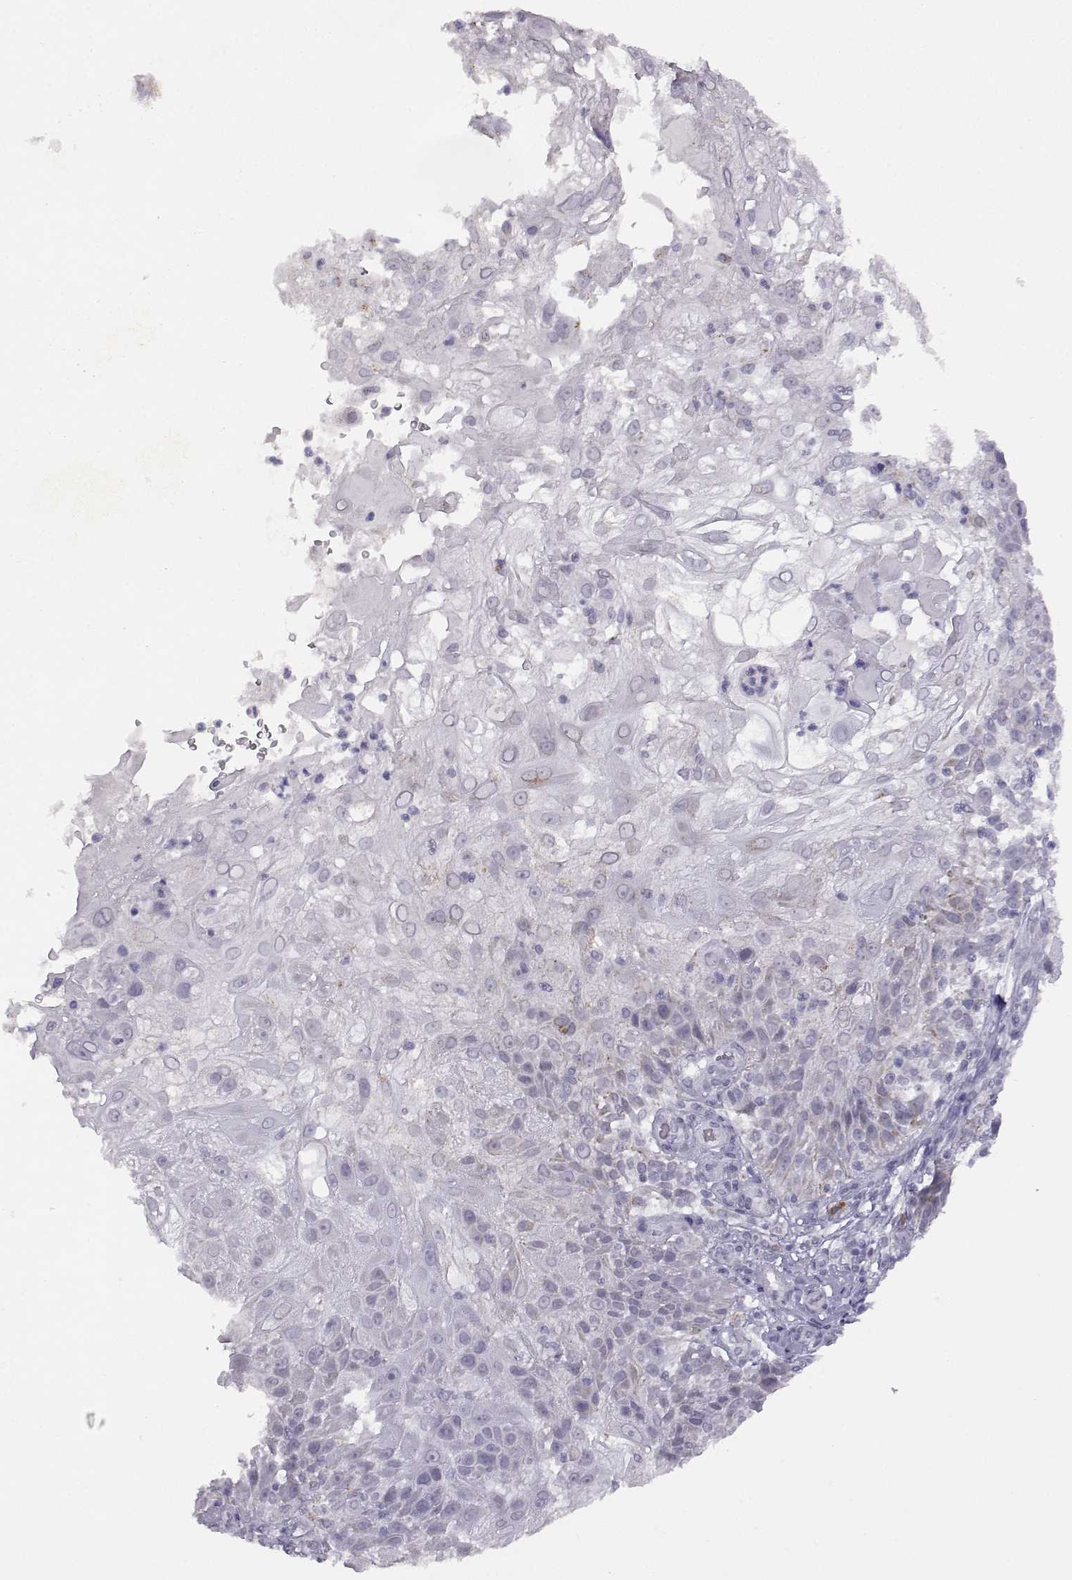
{"staining": {"intensity": "negative", "quantity": "none", "location": "none"}, "tissue": "skin cancer", "cell_type": "Tumor cells", "image_type": "cancer", "snomed": [{"axis": "morphology", "description": "Normal tissue, NOS"}, {"axis": "morphology", "description": "Squamous cell carcinoma, NOS"}, {"axis": "topography", "description": "Skin"}], "caption": "Tumor cells are negative for brown protein staining in squamous cell carcinoma (skin).", "gene": "VGF", "patient": {"sex": "female", "age": 83}}